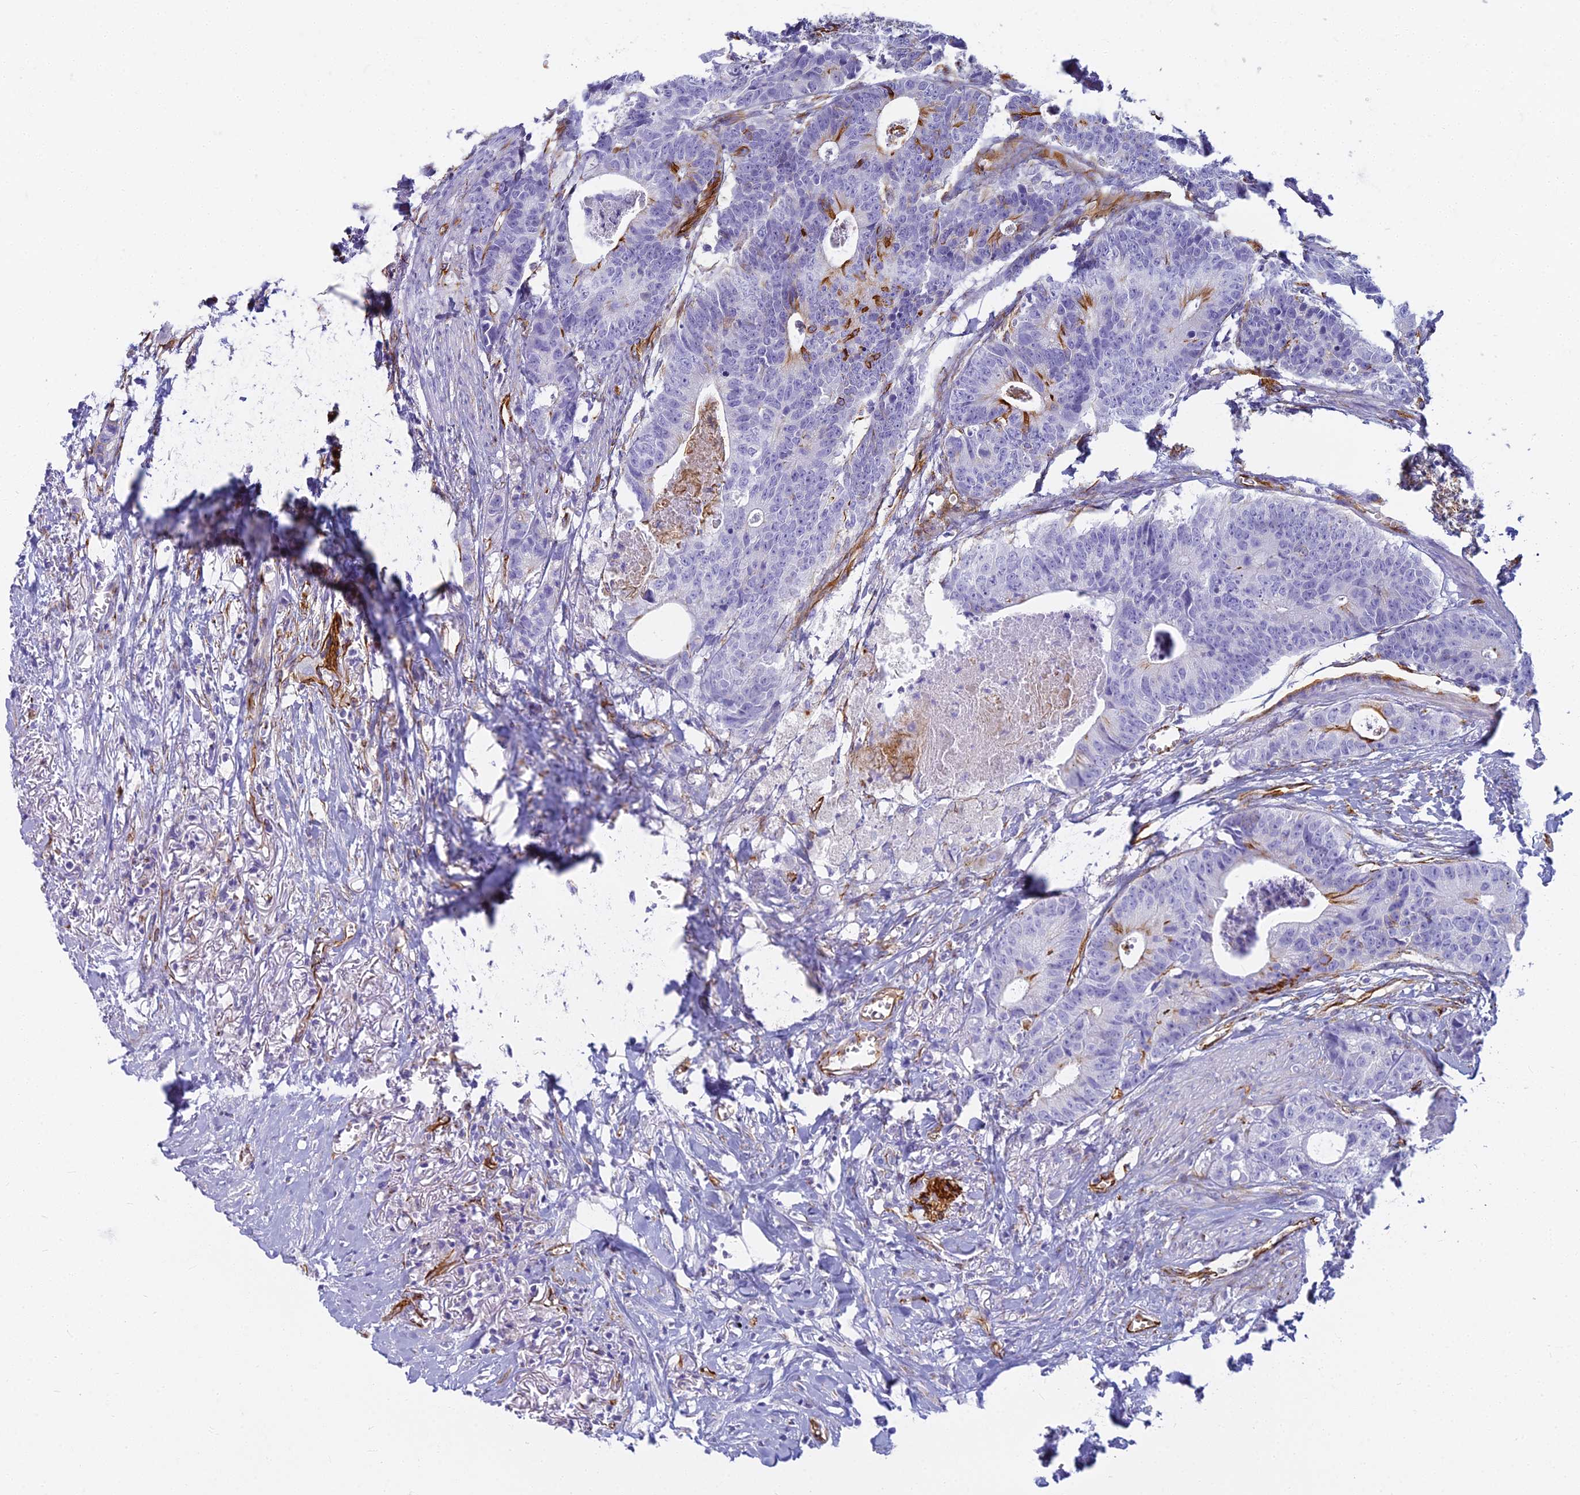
{"staining": {"intensity": "strong", "quantity": "<25%", "location": "cytoplasmic/membranous"}, "tissue": "colorectal cancer", "cell_type": "Tumor cells", "image_type": "cancer", "snomed": [{"axis": "morphology", "description": "Adenocarcinoma, NOS"}, {"axis": "topography", "description": "Colon"}], "caption": "Immunohistochemistry (IHC) of human colorectal cancer reveals medium levels of strong cytoplasmic/membranous positivity in about <25% of tumor cells. The staining was performed using DAB (3,3'-diaminobenzidine), with brown indicating positive protein expression. Nuclei are stained blue with hematoxylin.", "gene": "EVI2A", "patient": {"sex": "female", "age": 57}}